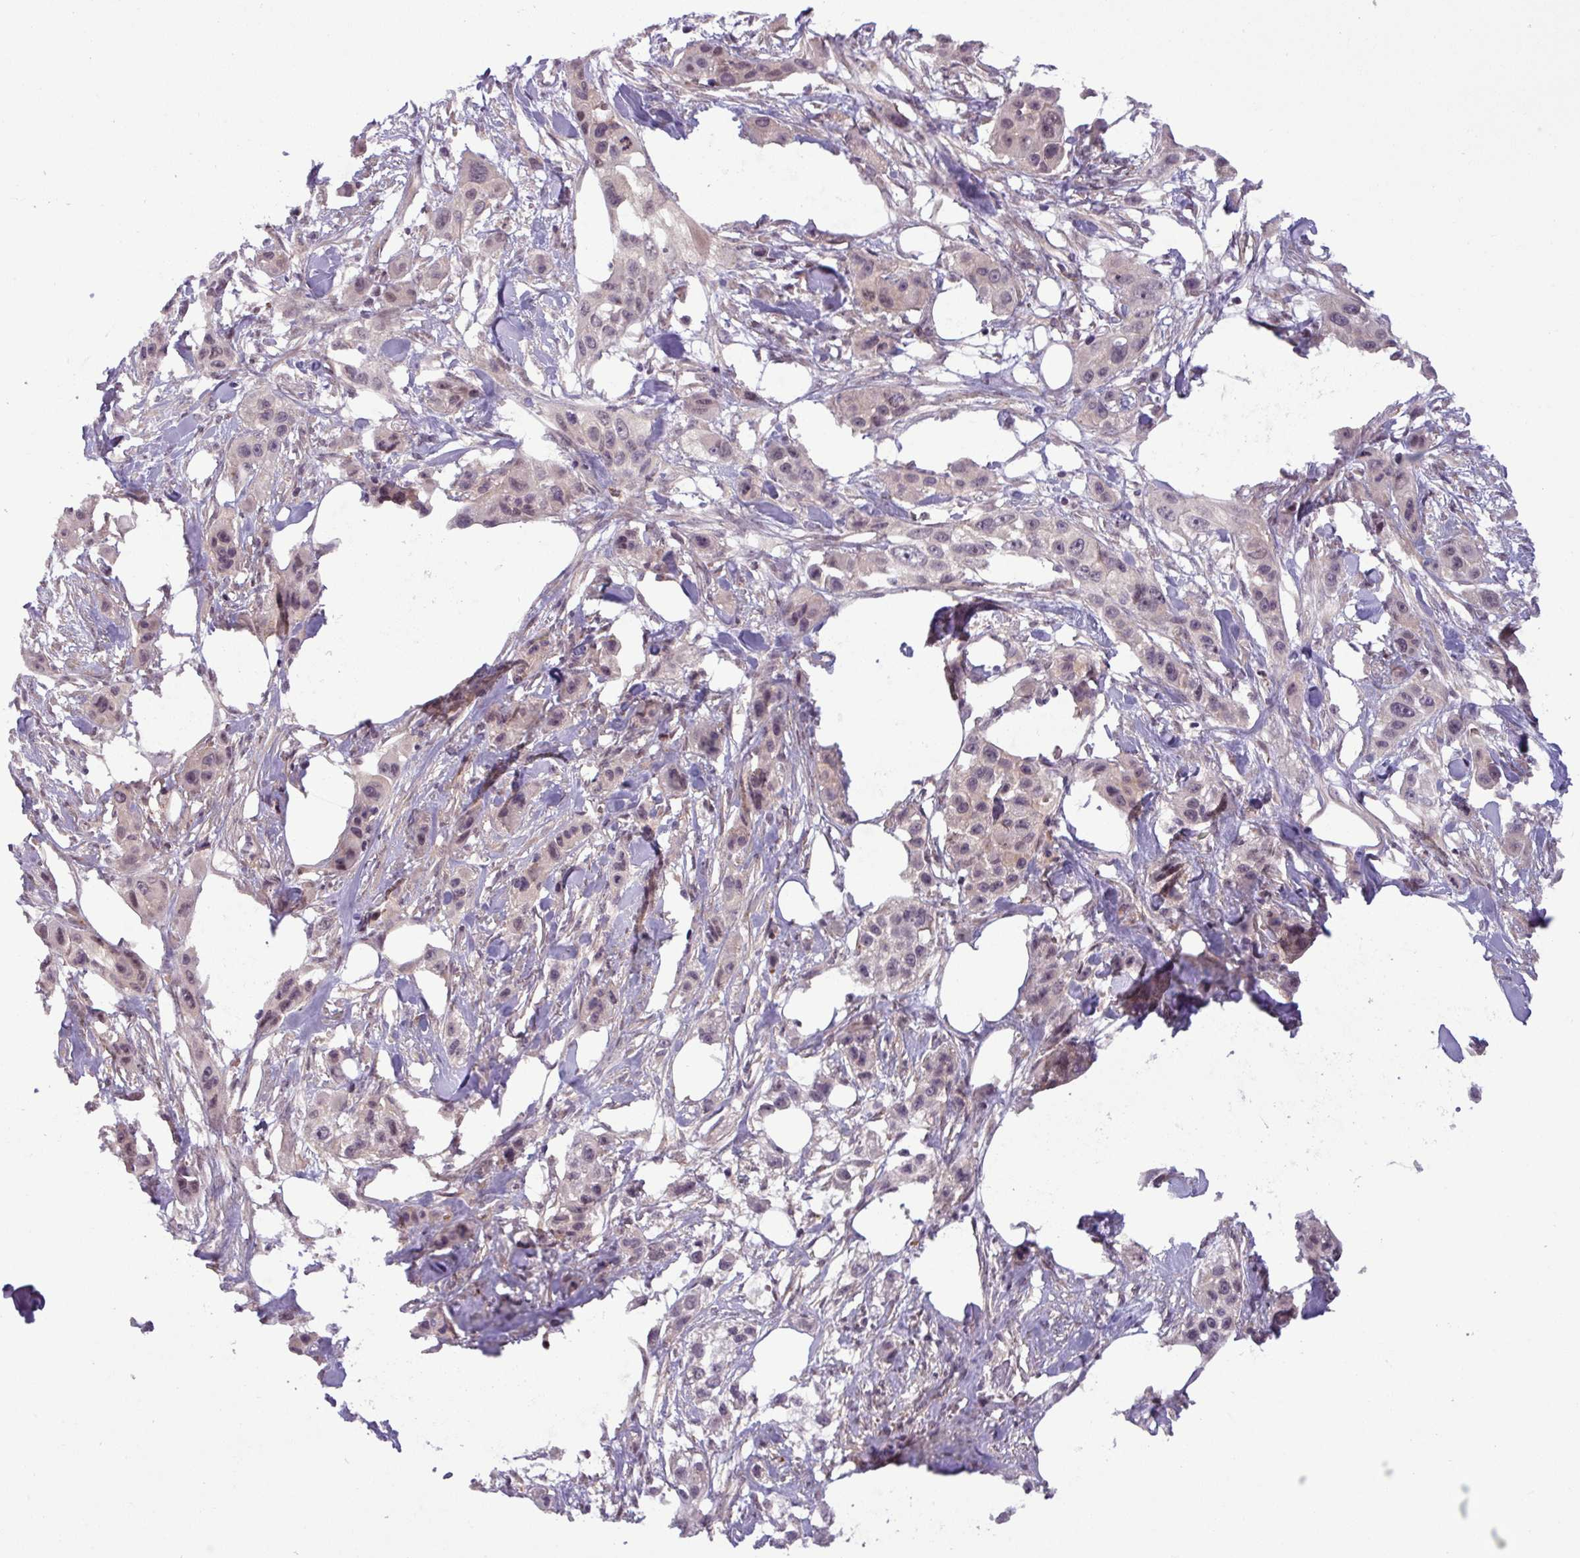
{"staining": {"intensity": "weak", "quantity": "25%-75%", "location": "nuclear"}, "tissue": "skin cancer", "cell_type": "Tumor cells", "image_type": "cancer", "snomed": [{"axis": "morphology", "description": "Squamous cell carcinoma, NOS"}, {"axis": "topography", "description": "Skin"}], "caption": "Protein expression analysis of skin squamous cell carcinoma shows weak nuclear staining in about 25%-75% of tumor cells. Using DAB (3,3'-diaminobenzidine) (brown) and hematoxylin (blue) stains, captured at high magnification using brightfield microscopy.", "gene": "NPFFR1", "patient": {"sex": "male", "age": 63}}